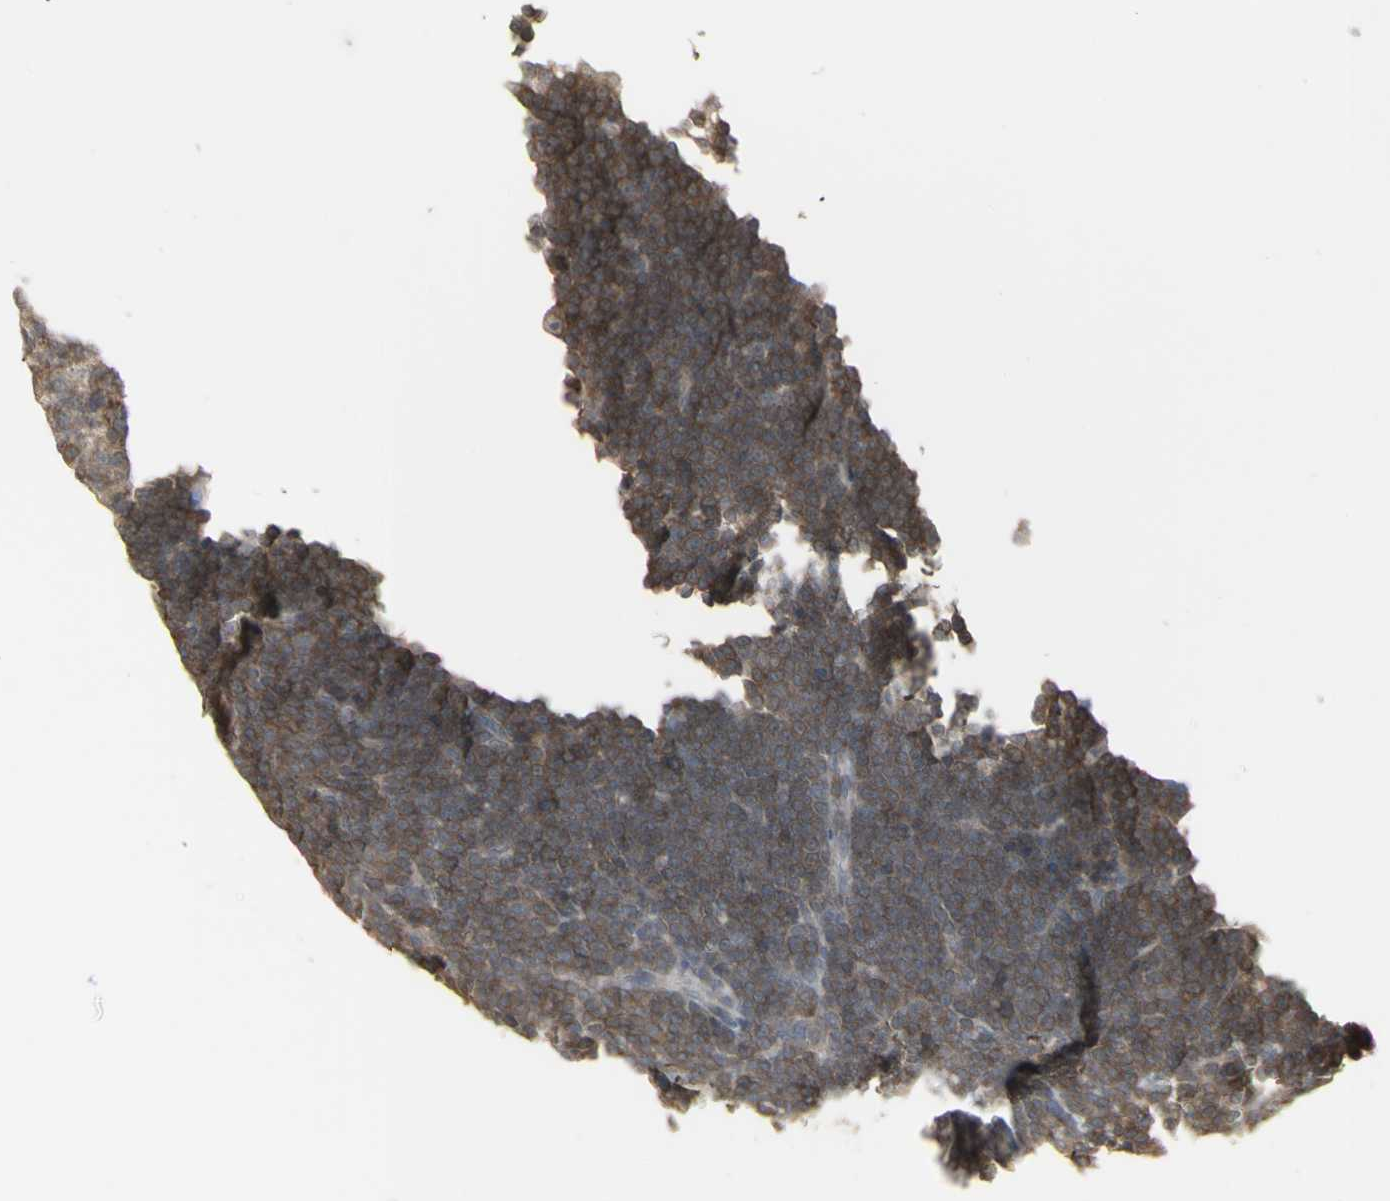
{"staining": {"intensity": "weak", "quantity": "25%-75%", "location": "cytoplasmic/membranous"}, "tissue": "lymphoma", "cell_type": "Tumor cells", "image_type": "cancer", "snomed": [{"axis": "morphology", "description": "Malignant lymphoma, non-Hodgkin's type, Low grade"}, {"axis": "topography", "description": "Lymph node"}], "caption": "IHC (DAB (3,3'-diaminobenzidine)) staining of human low-grade malignant lymphoma, non-Hodgkin's type reveals weak cytoplasmic/membranous protein positivity in about 25%-75% of tumor cells.", "gene": "CSK", "patient": {"sex": "female", "age": 67}}